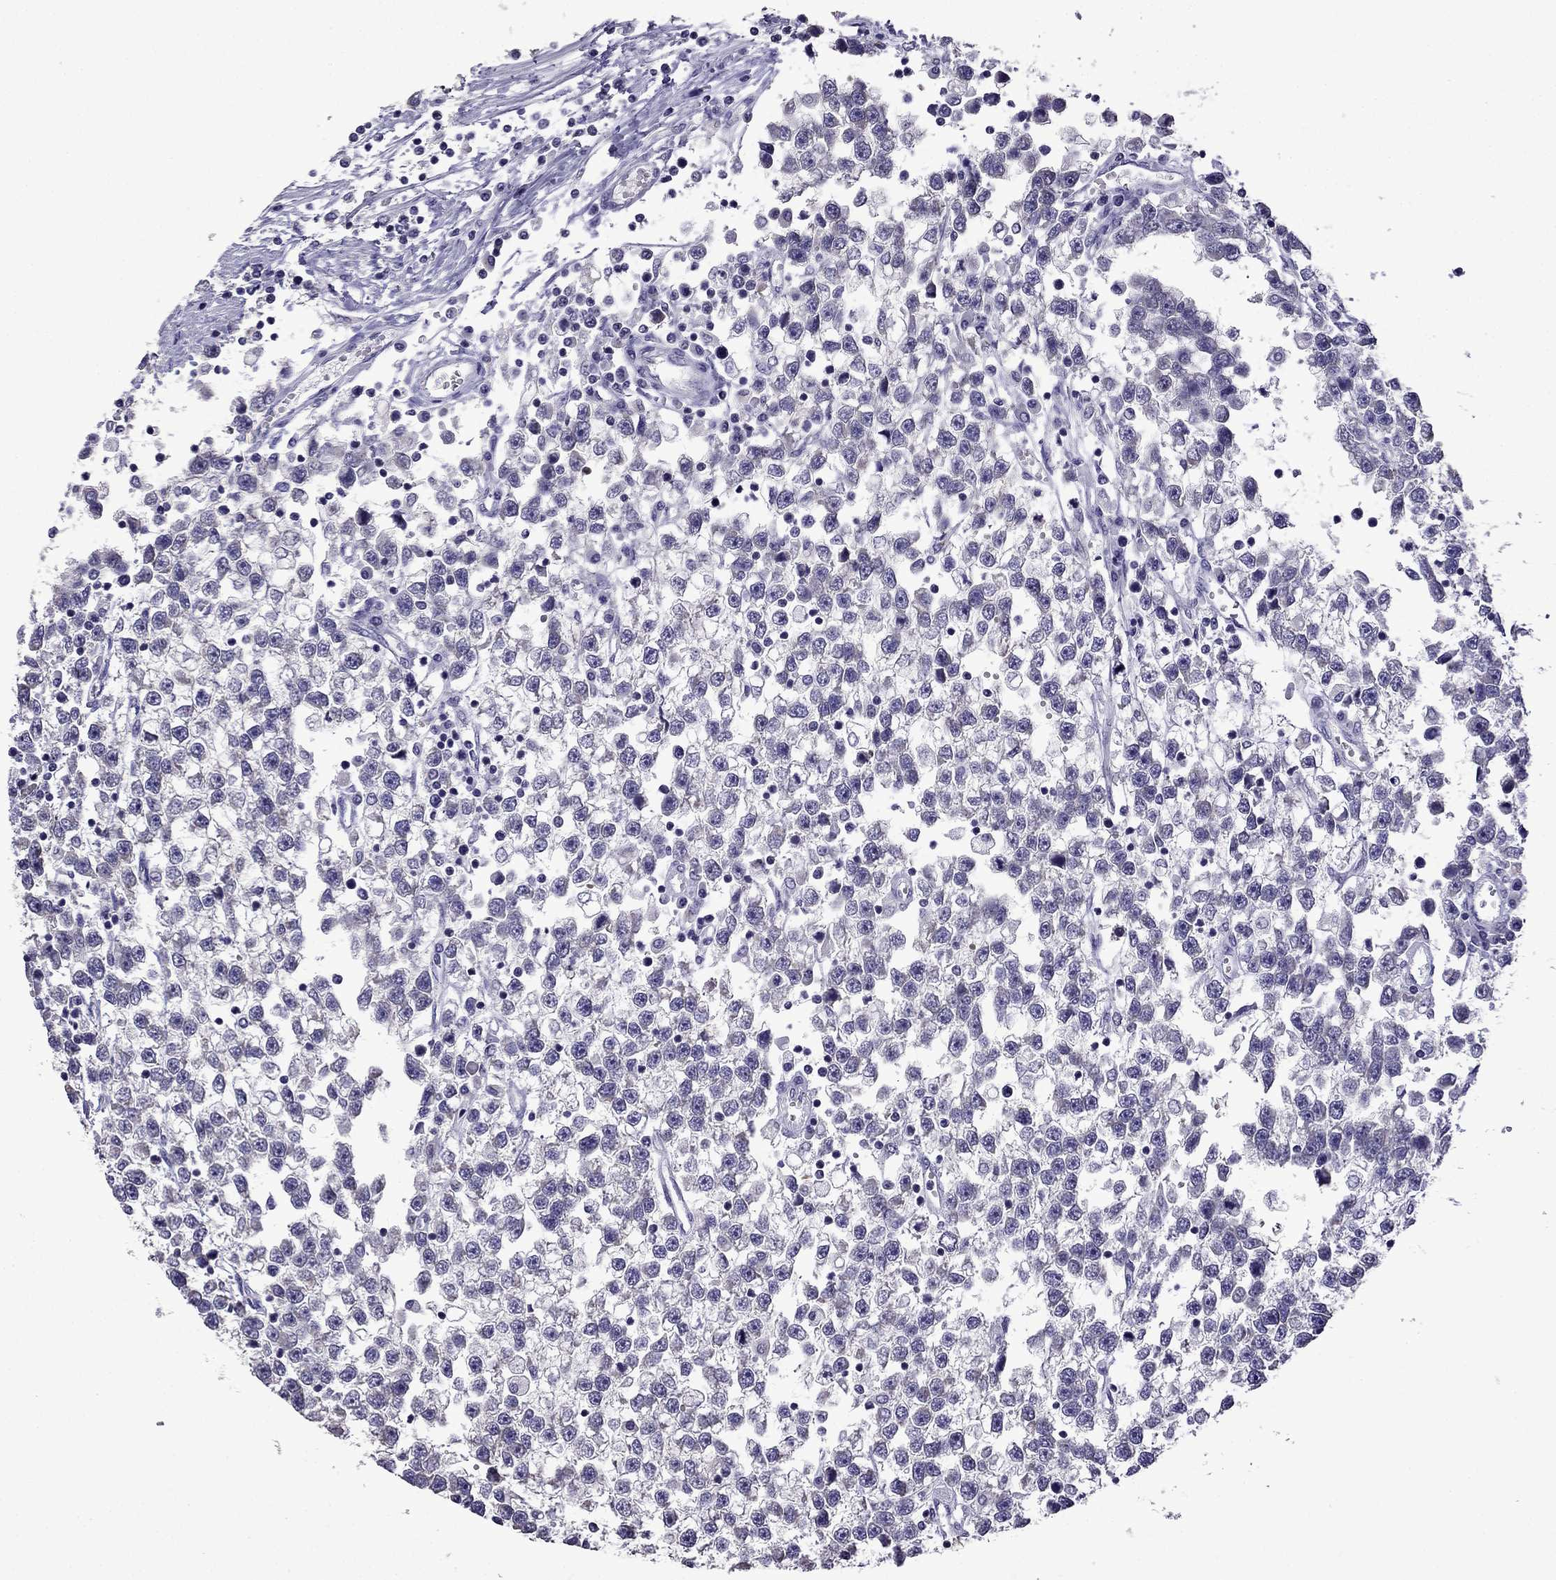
{"staining": {"intensity": "negative", "quantity": "none", "location": "none"}, "tissue": "testis cancer", "cell_type": "Tumor cells", "image_type": "cancer", "snomed": [{"axis": "morphology", "description": "Seminoma, NOS"}, {"axis": "topography", "description": "Testis"}], "caption": "High magnification brightfield microscopy of testis cancer stained with DAB (3,3'-diaminobenzidine) (brown) and counterstained with hematoxylin (blue): tumor cells show no significant staining.", "gene": "TTN", "patient": {"sex": "male", "age": 34}}